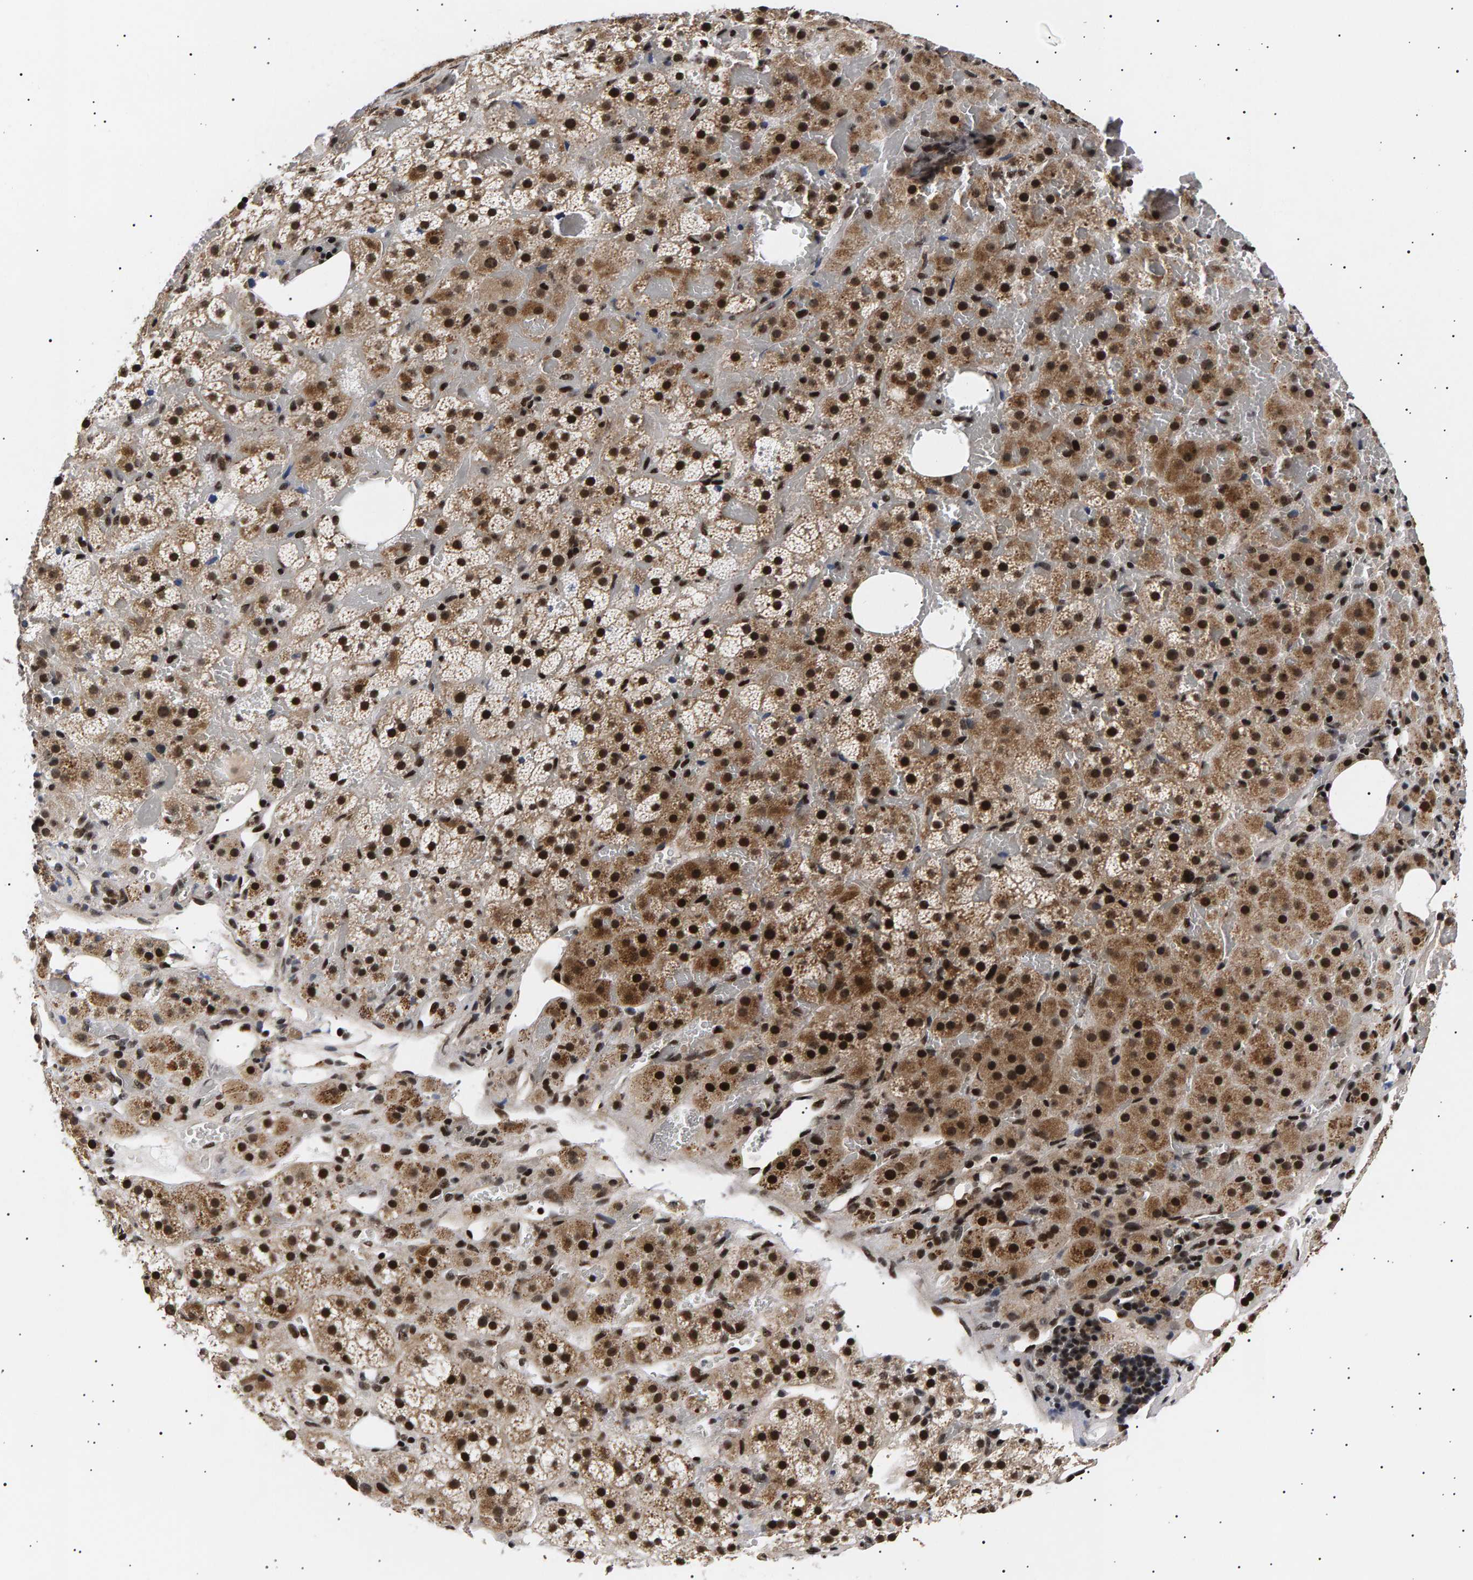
{"staining": {"intensity": "strong", "quantity": ">75%", "location": "cytoplasmic/membranous,nuclear"}, "tissue": "adrenal gland", "cell_type": "Glandular cells", "image_type": "normal", "snomed": [{"axis": "morphology", "description": "Normal tissue, NOS"}, {"axis": "topography", "description": "Adrenal gland"}], "caption": "Adrenal gland was stained to show a protein in brown. There is high levels of strong cytoplasmic/membranous,nuclear staining in approximately >75% of glandular cells.", "gene": "ANKRD40", "patient": {"sex": "female", "age": 59}}